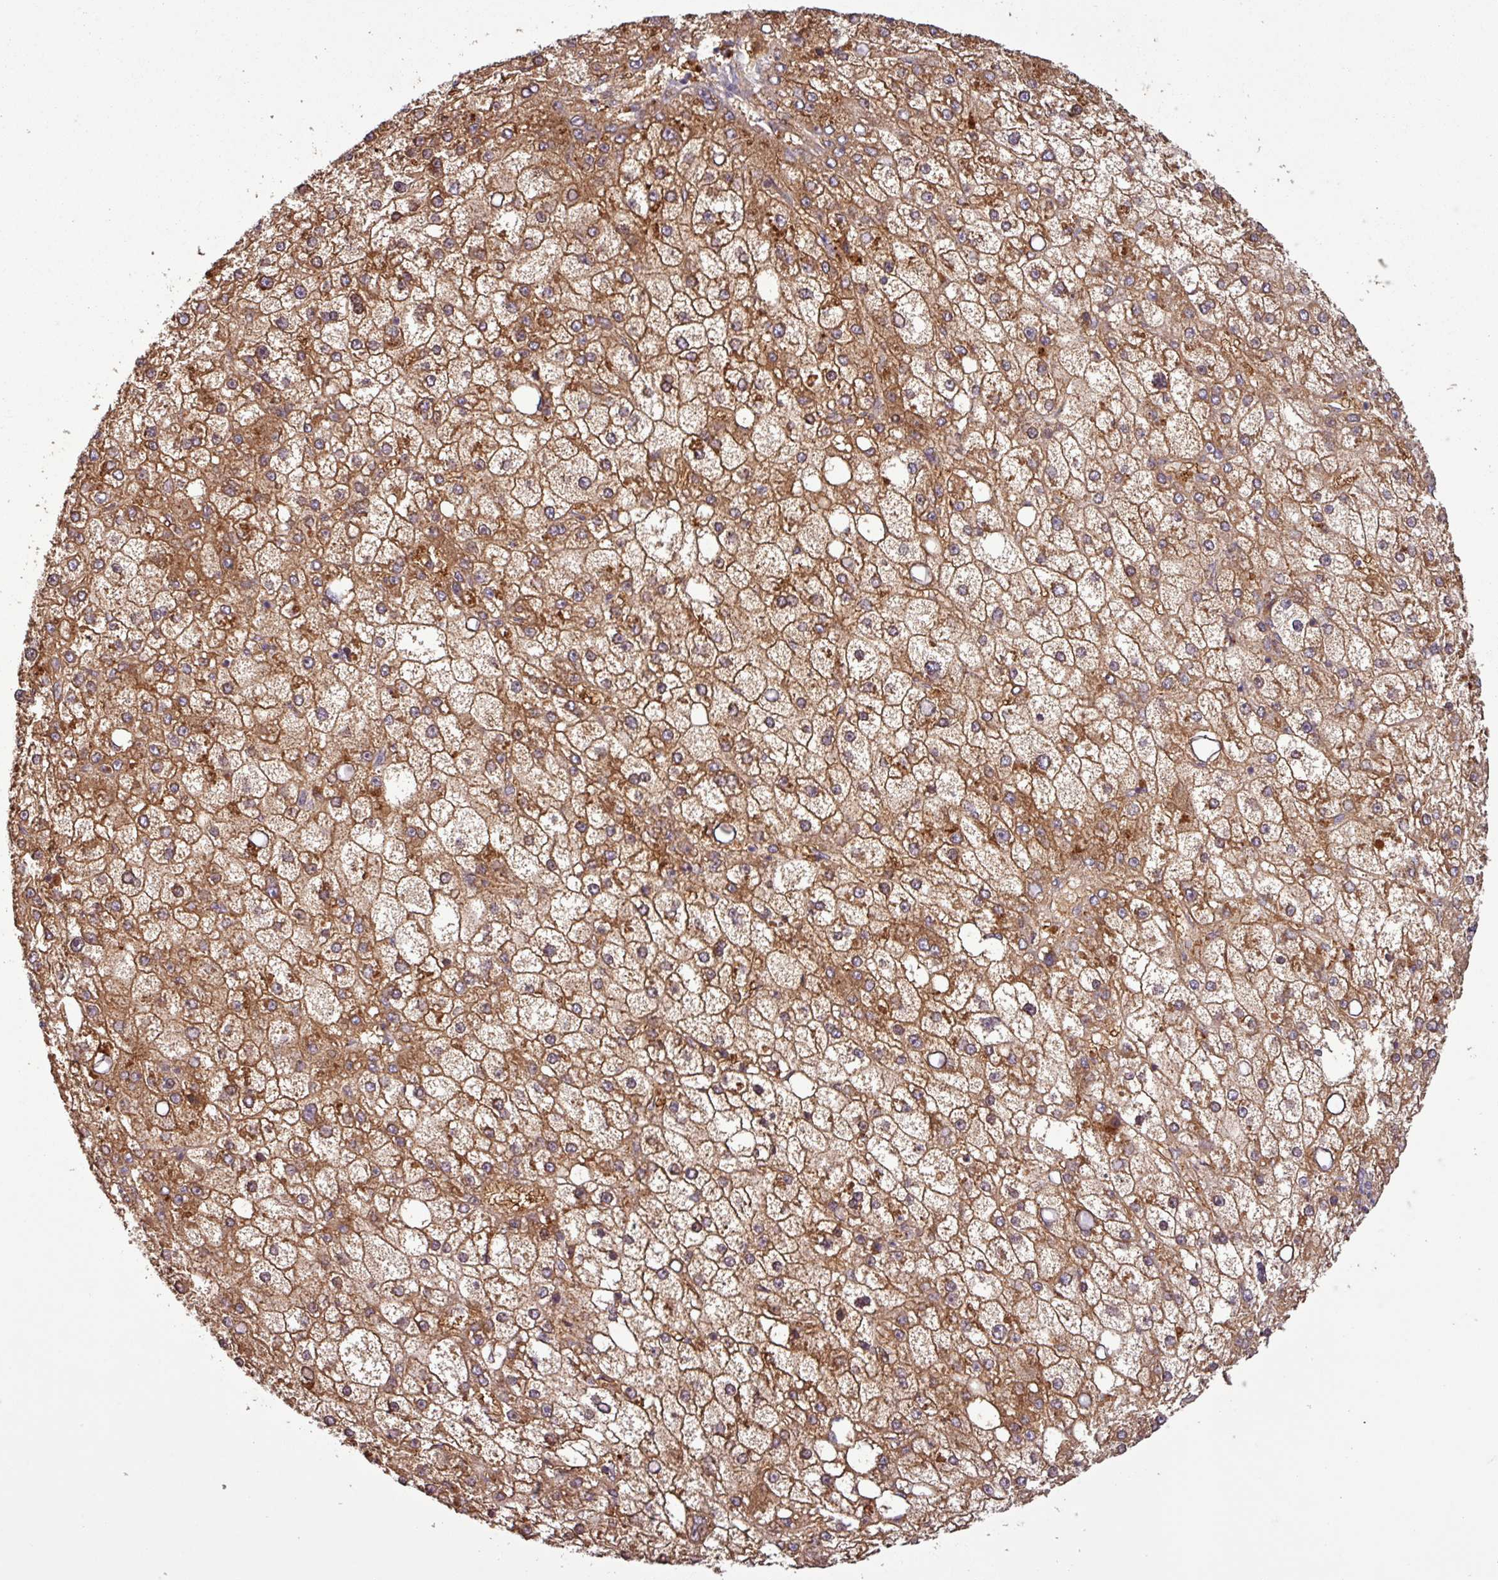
{"staining": {"intensity": "moderate", "quantity": ">75%", "location": "cytoplasmic/membranous"}, "tissue": "liver cancer", "cell_type": "Tumor cells", "image_type": "cancer", "snomed": [{"axis": "morphology", "description": "Carcinoma, Hepatocellular, NOS"}, {"axis": "topography", "description": "Liver"}], "caption": "Liver cancer stained with a protein marker displays moderate staining in tumor cells.", "gene": "SIRPB2", "patient": {"sex": "male", "age": 67}}